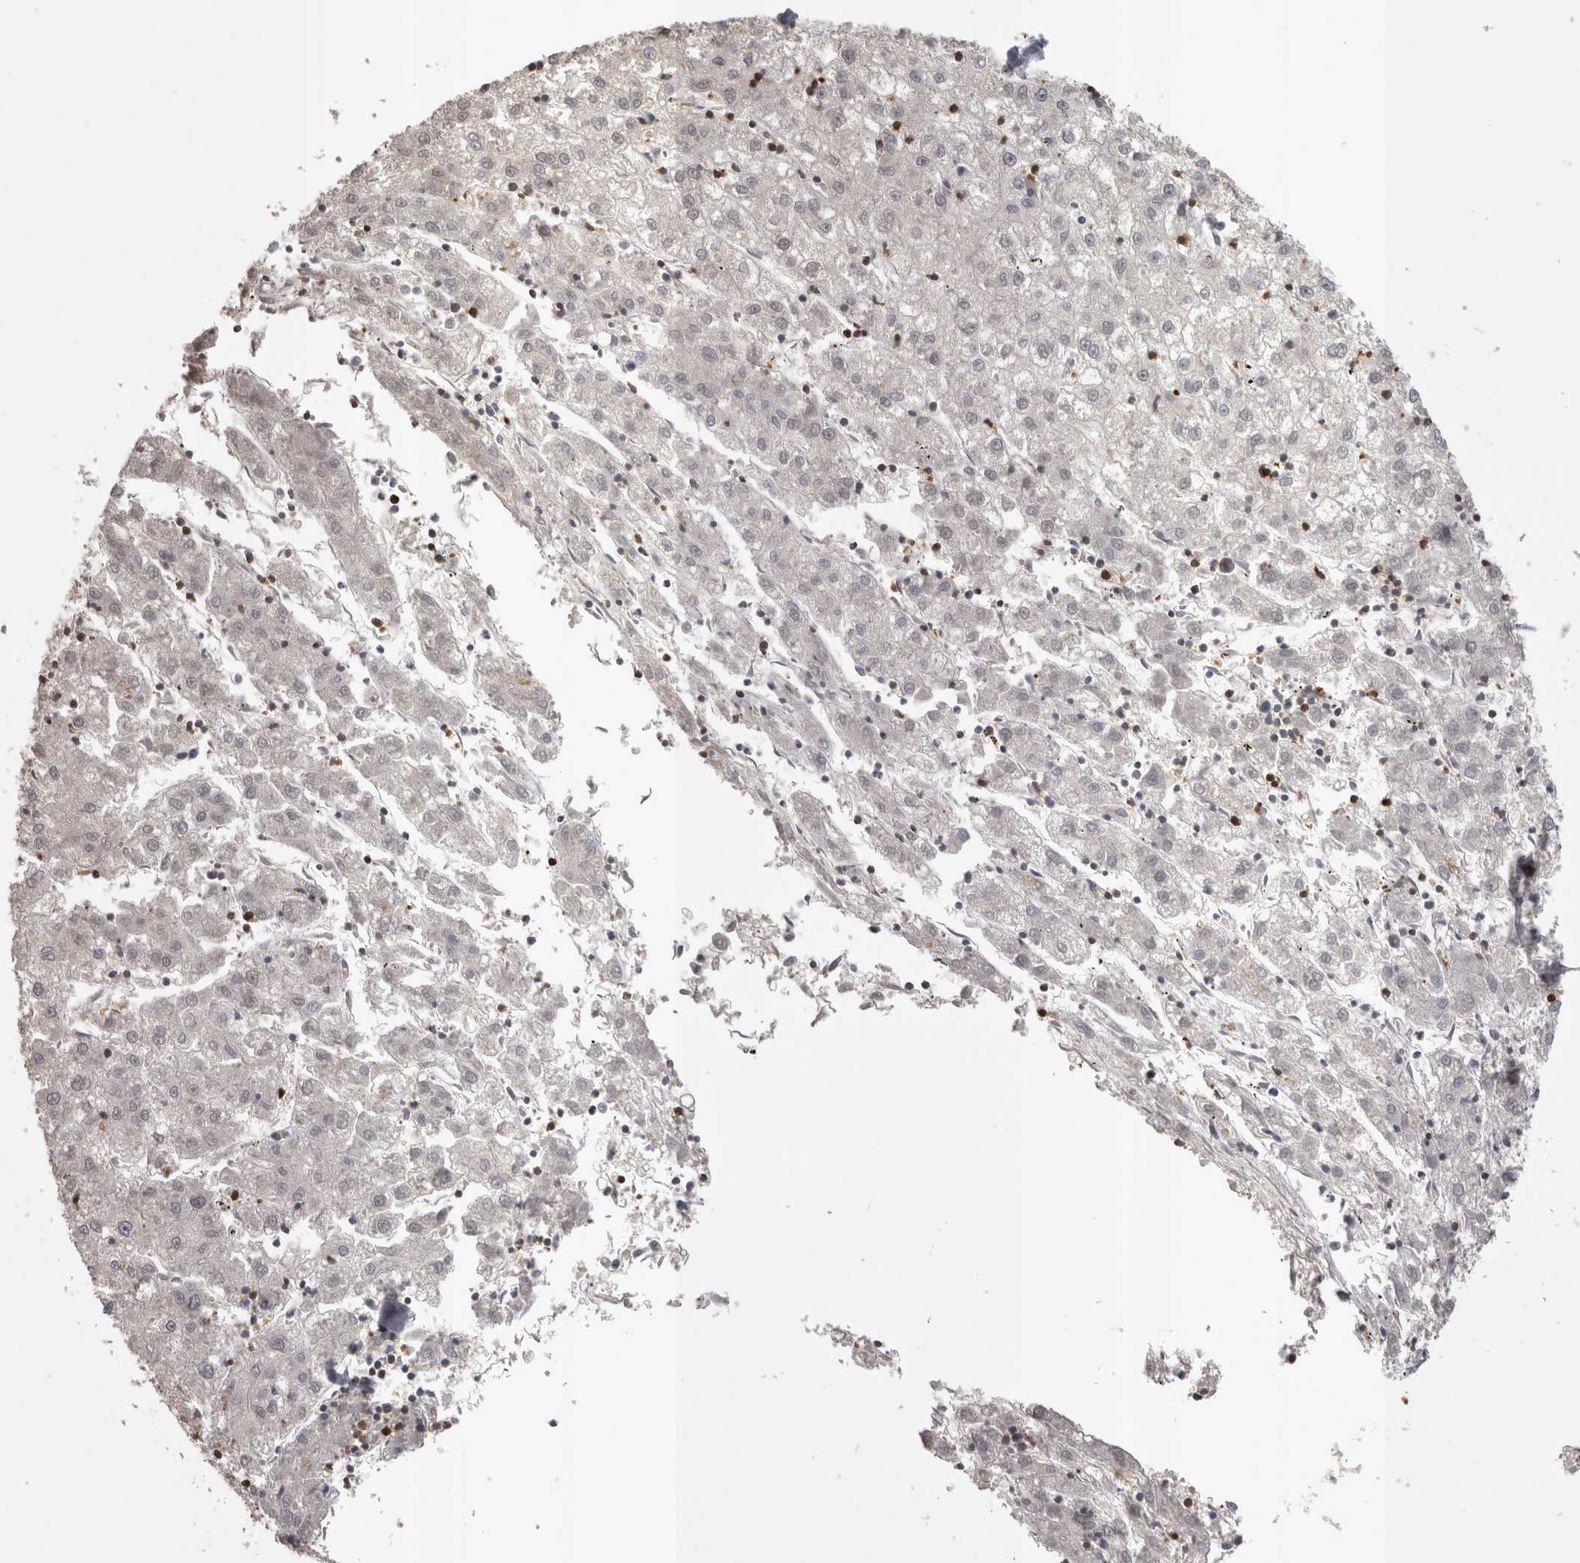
{"staining": {"intensity": "weak", "quantity": "<25%", "location": "nuclear"}, "tissue": "liver cancer", "cell_type": "Tumor cells", "image_type": "cancer", "snomed": [{"axis": "morphology", "description": "Carcinoma, Hepatocellular, NOS"}, {"axis": "topography", "description": "Liver"}], "caption": "Hepatocellular carcinoma (liver) stained for a protein using immunohistochemistry shows no expression tumor cells.", "gene": "SKAP1", "patient": {"sex": "male", "age": 72}}